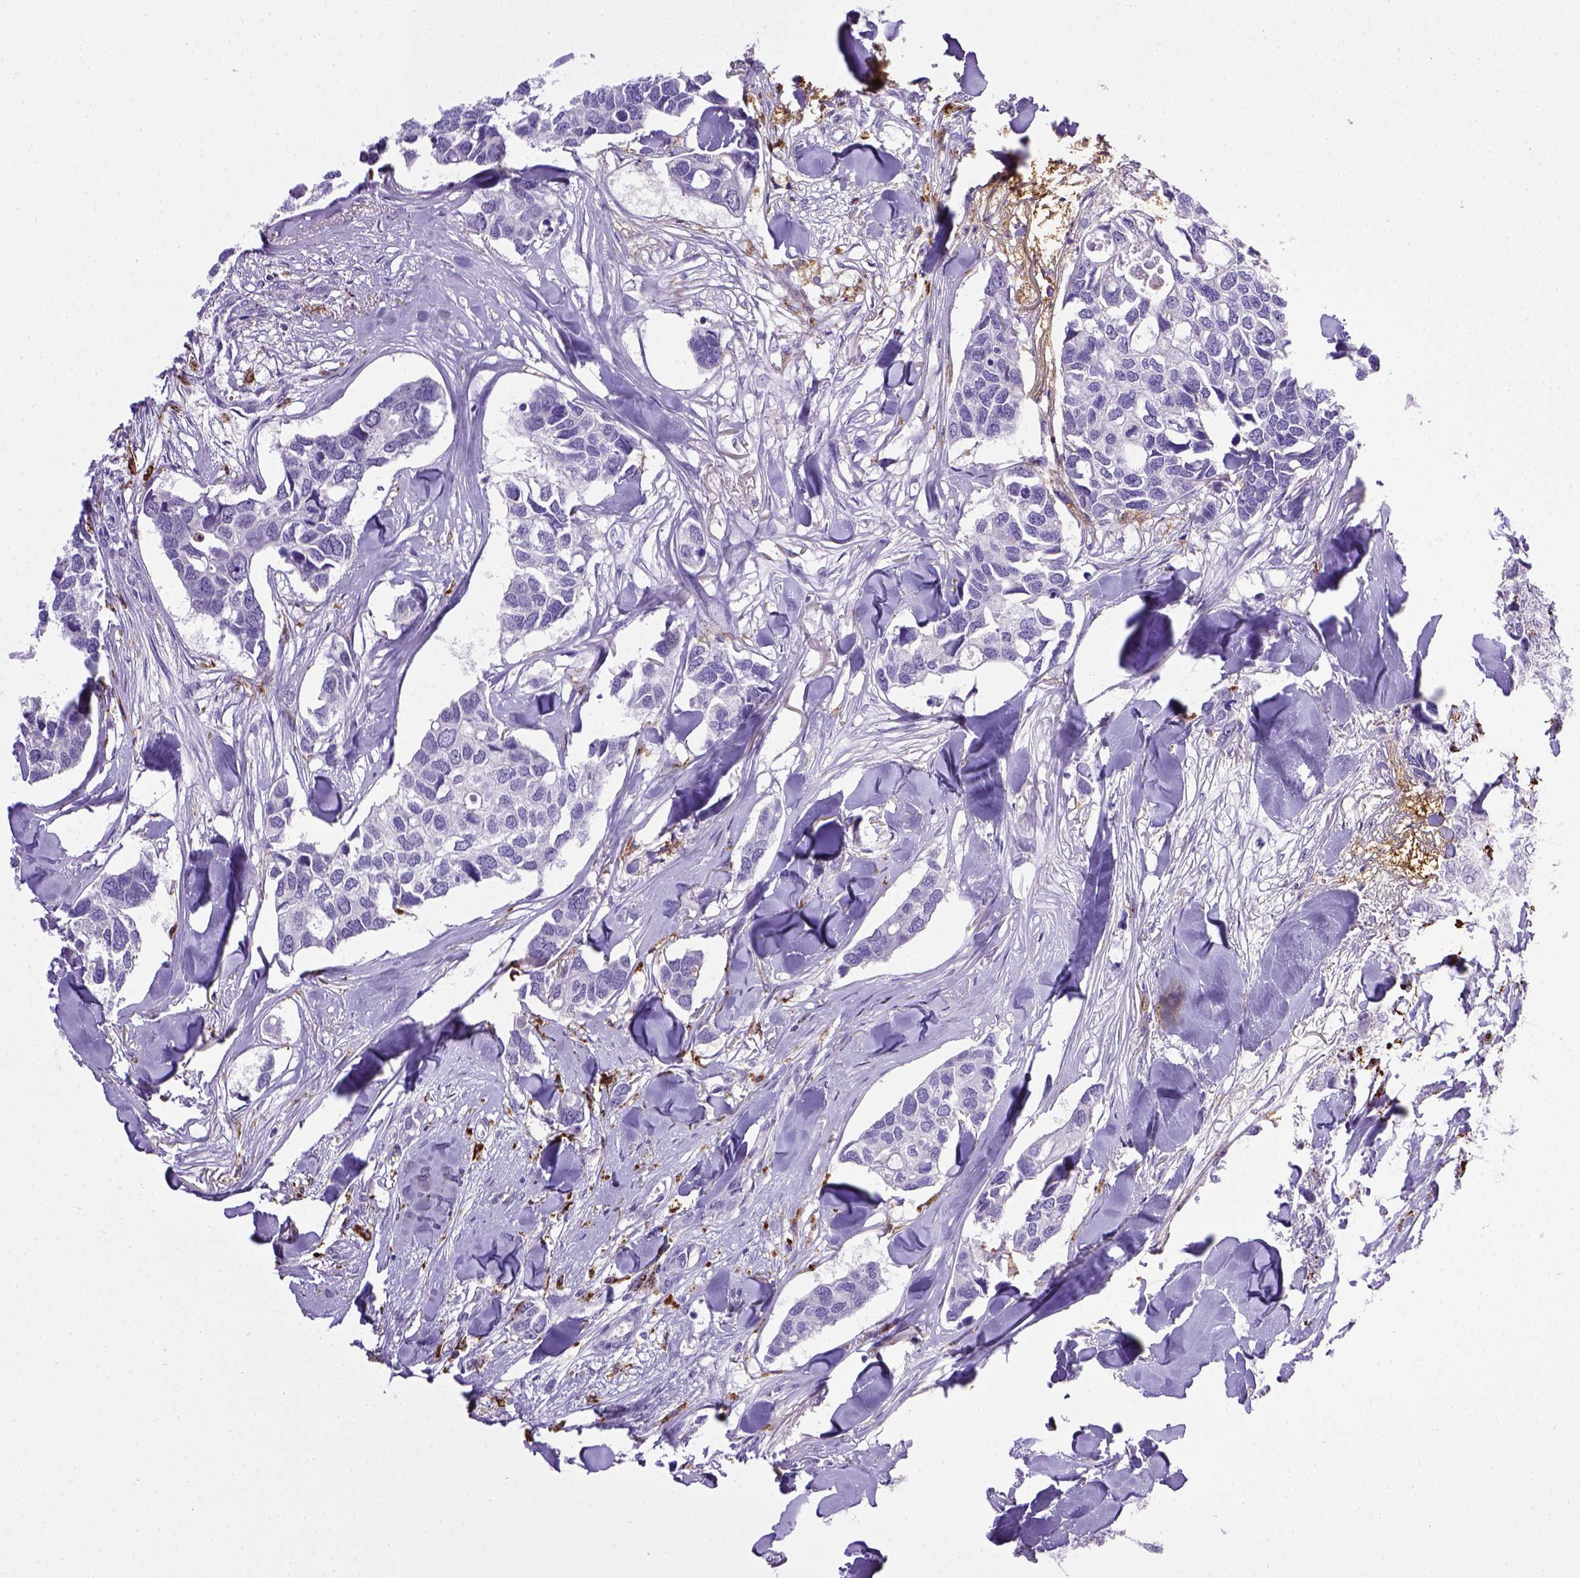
{"staining": {"intensity": "negative", "quantity": "none", "location": "none"}, "tissue": "breast cancer", "cell_type": "Tumor cells", "image_type": "cancer", "snomed": [{"axis": "morphology", "description": "Duct carcinoma"}, {"axis": "topography", "description": "Breast"}], "caption": "The photomicrograph exhibits no staining of tumor cells in breast cancer (invasive ductal carcinoma).", "gene": "CD68", "patient": {"sex": "female", "age": 83}}